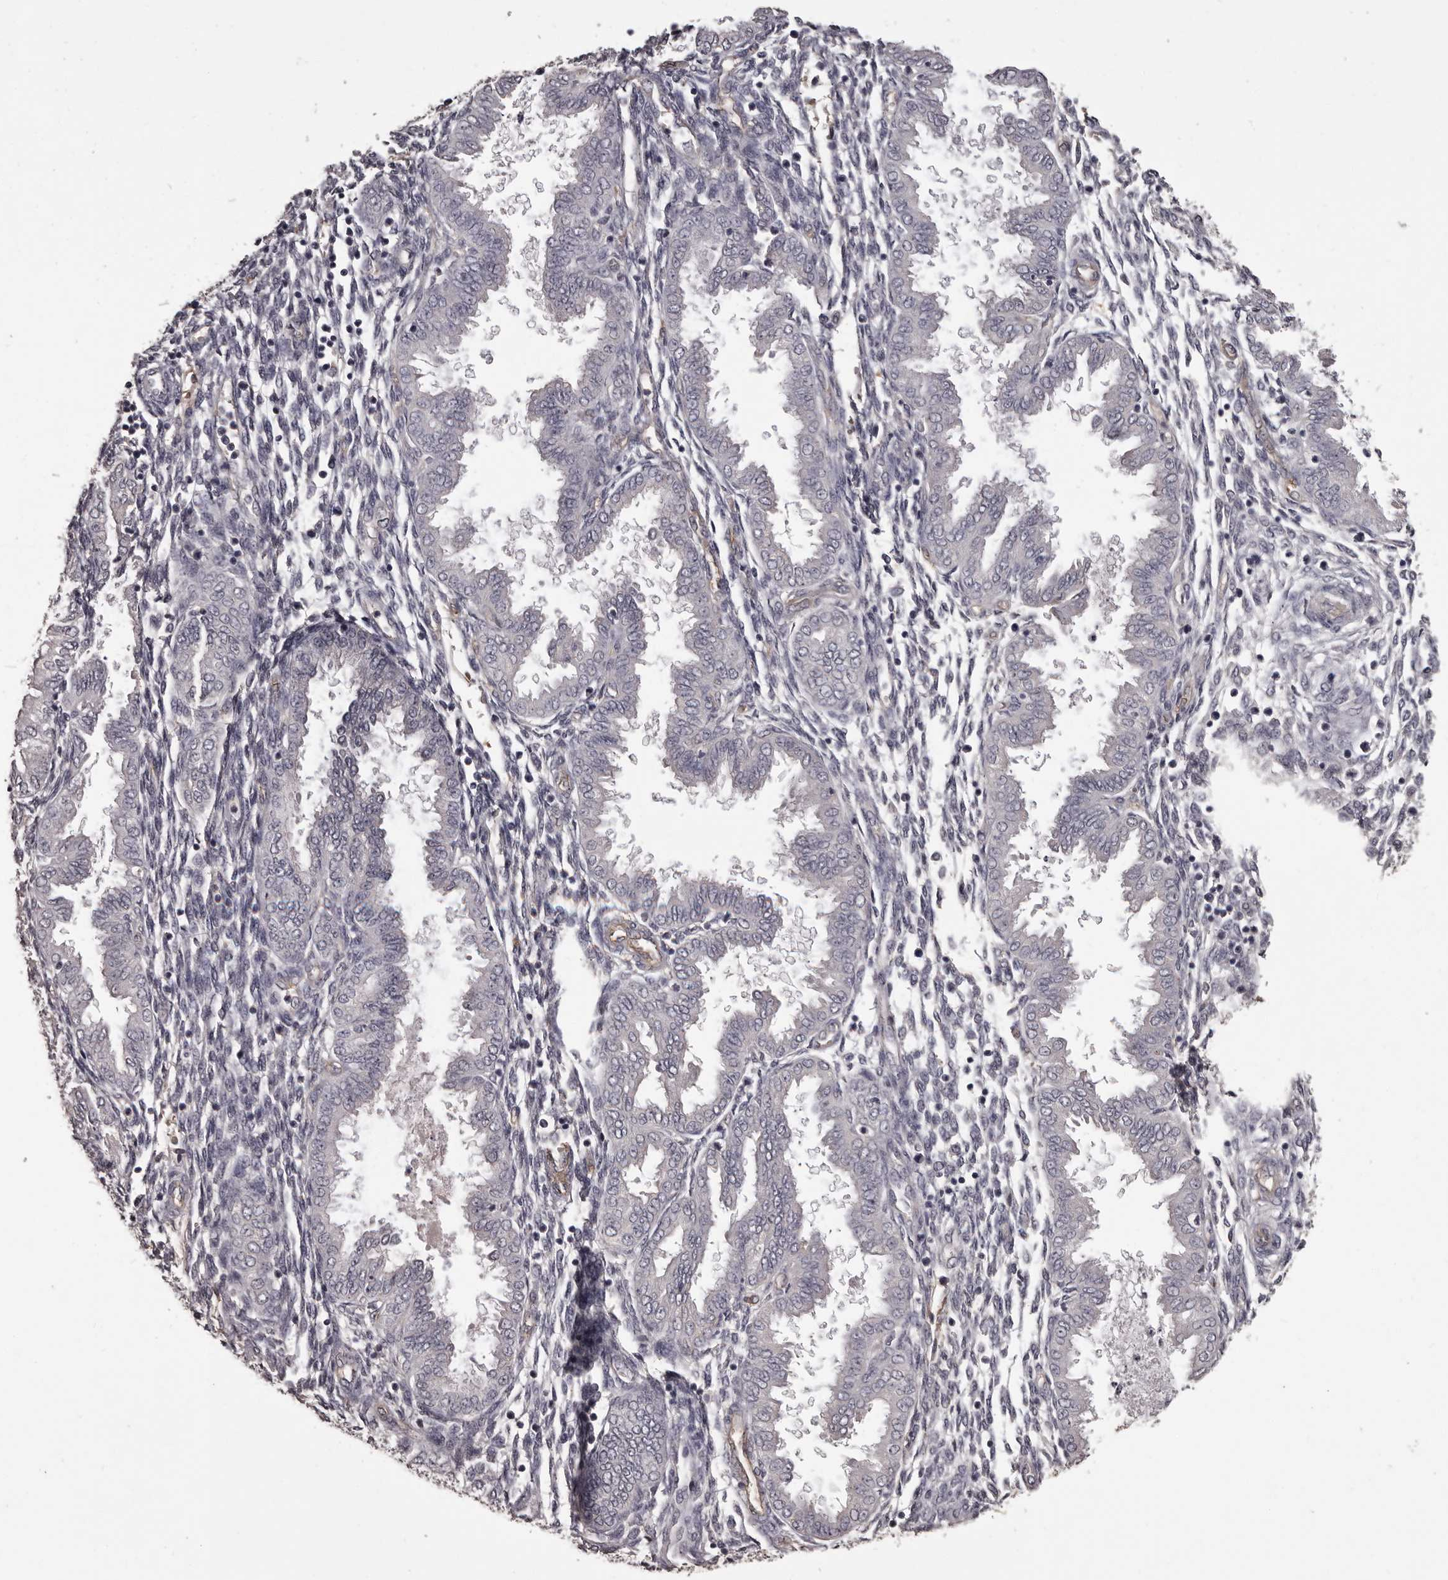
{"staining": {"intensity": "negative", "quantity": "none", "location": "none"}, "tissue": "endometrium", "cell_type": "Cells in endometrial stroma", "image_type": "normal", "snomed": [{"axis": "morphology", "description": "Normal tissue, NOS"}, {"axis": "topography", "description": "Endometrium"}], "caption": "Cells in endometrial stroma are negative for protein expression in unremarkable human endometrium. (Immunohistochemistry, brightfield microscopy, high magnification).", "gene": "GPR78", "patient": {"sex": "female", "age": 33}}